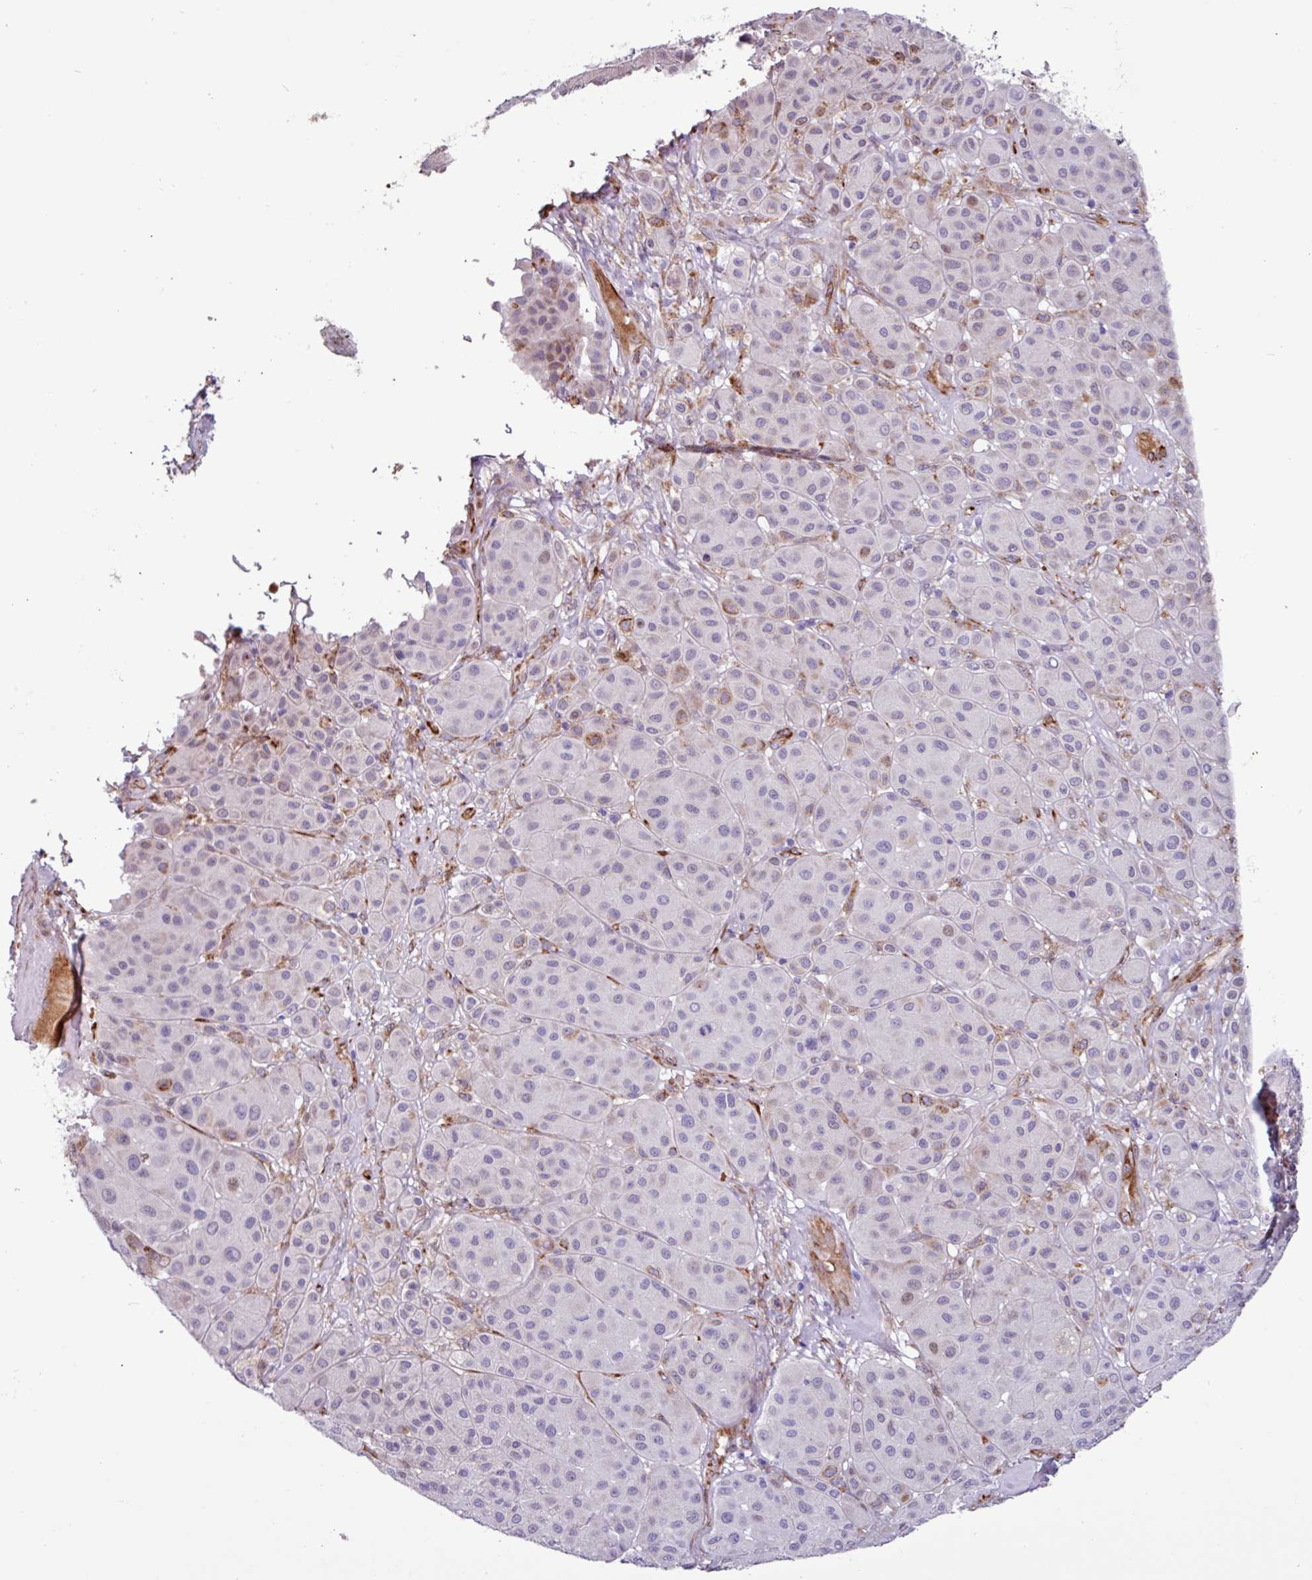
{"staining": {"intensity": "moderate", "quantity": "<25%", "location": "cytoplasmic/membranous"}, "tissue": "melanoma", "cell_type": "Tumor cells", "image_type": "cancer", "snomed": [{"axis": "morphology", "description": "Malignant melanoma, Metastatic site"}, {"axis": "topography", "description": "Smooth muscle"}], "caption": "Immunohistochemical staining of human melanoma exhibits low levels of moderate cytoplasmic/membranous protein staining in approximately <25% of tumor cells.", "gene": "PPP1R35", "patient": {"sex": "male", "age": 41}}